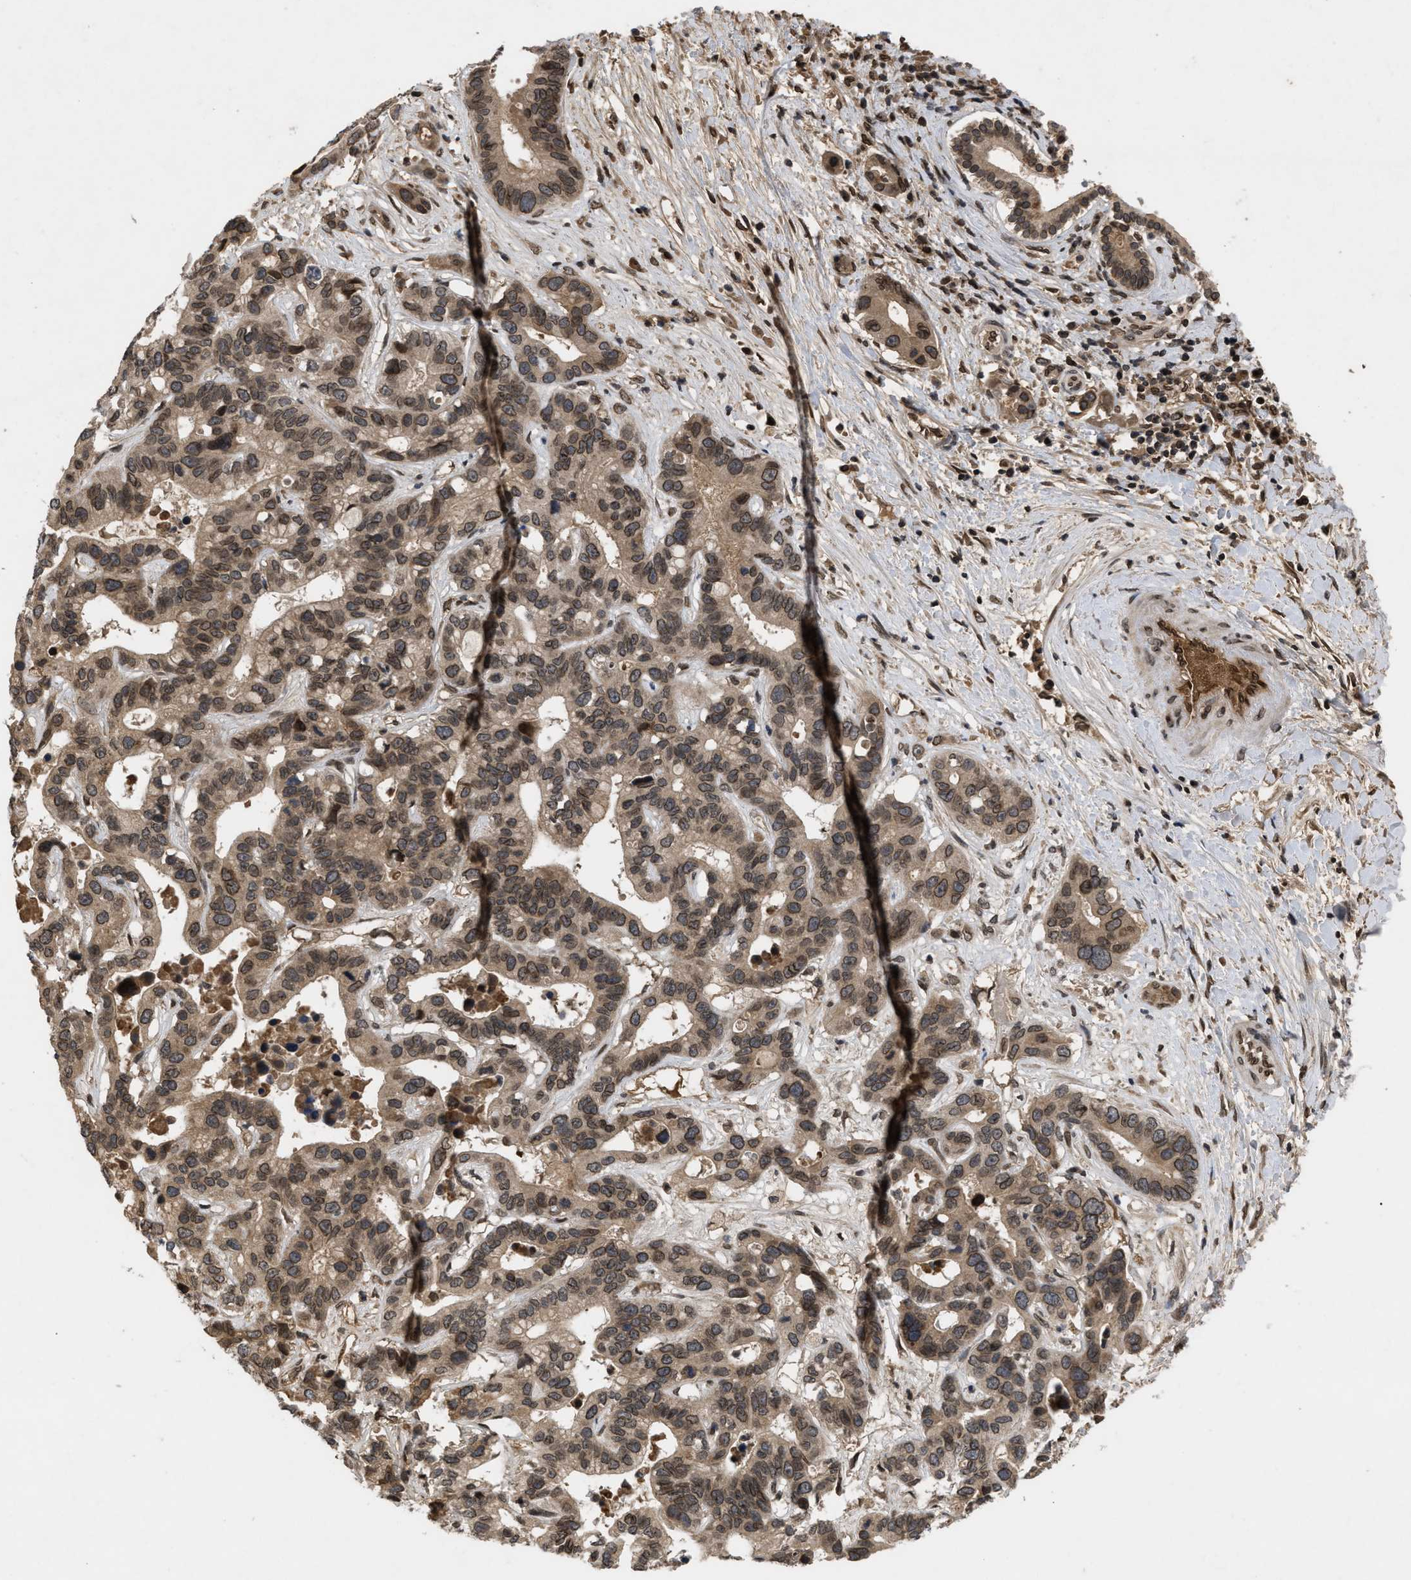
{"staining": {"intensity": "moderate", "quantity": ">75%", "location": "cytoplasmic/membranous,nuclear"}, "tissue": "liver cancer", "cell_type": "Tumor cells", "image_type": "cancer", "snomed": [{"axis": "morphology", "description": "Cholangiocarcinoma"}, {"axis": "topography", "description": "Liver"}], "caption": "The image displays a brown stain indicating the presence of a protein in the cytoplasmic/membranous and nuclear of tumor cells in liver cholangiocarcinoma.", "gene": "CRY1", "patient": {"sex": "female", "age": 65}}